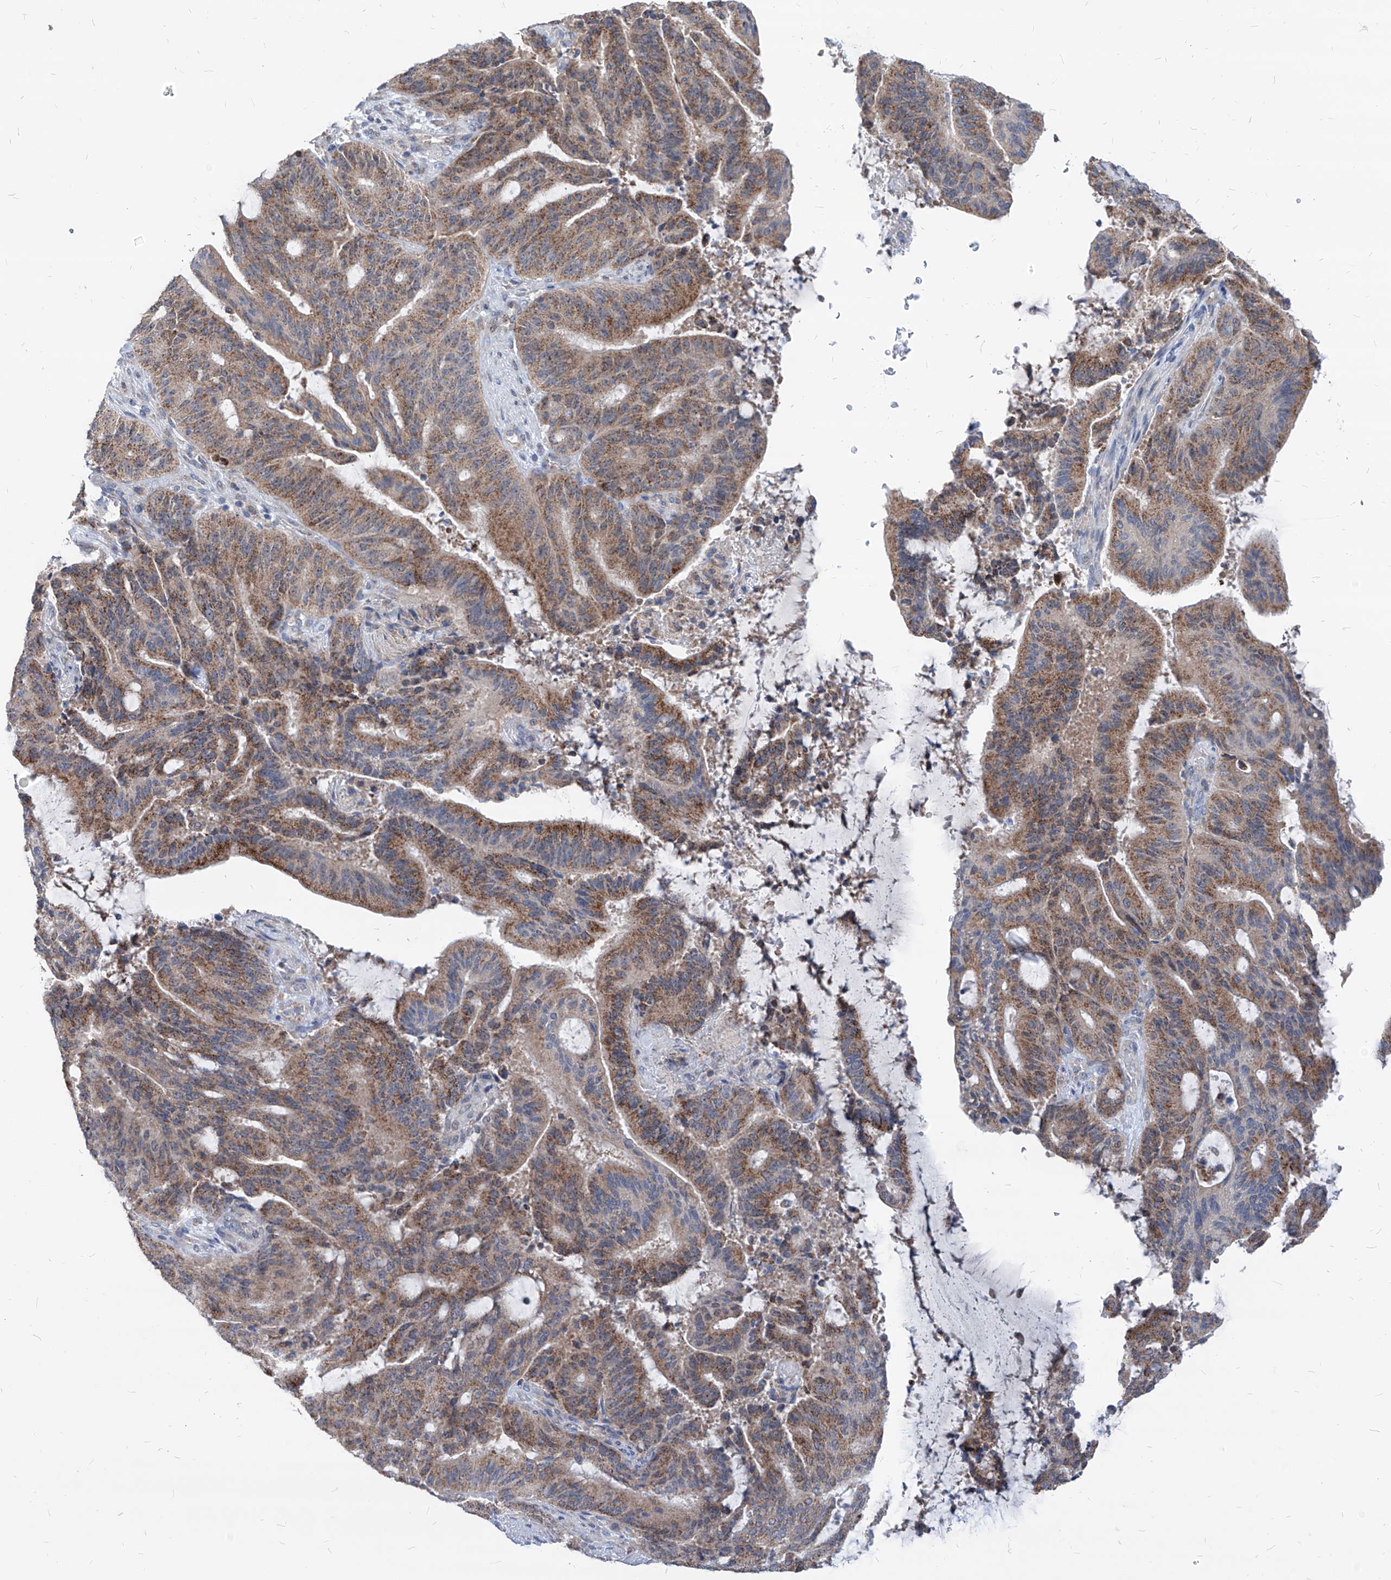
{"staining": {"intensity": "moderate", "quantity": ">75%", "location": "cytoplasmic/membranous"}, "tissue": "liver cancer", "cell_type": "Tumor cells", "image_type": "cancer", "snomed": [{"axis": "morphology", "description": "Normal tissue, NOS"}, {"axis": "morphology", "description": "Cholangiocarcinoma"}, {"axis": "topography", "description": "Liver"}, {"axis": "topography", "description": "Peripheral nerve tissue"}], "caption": "Moderate cytoplasmic/membranous expression for a protein is appreciated in approximately >75% of tumor cells of liver cholangiocarcinoma using IHC.", "gene": "AGPS", "patient": {"sex": "female", "age": 73}}